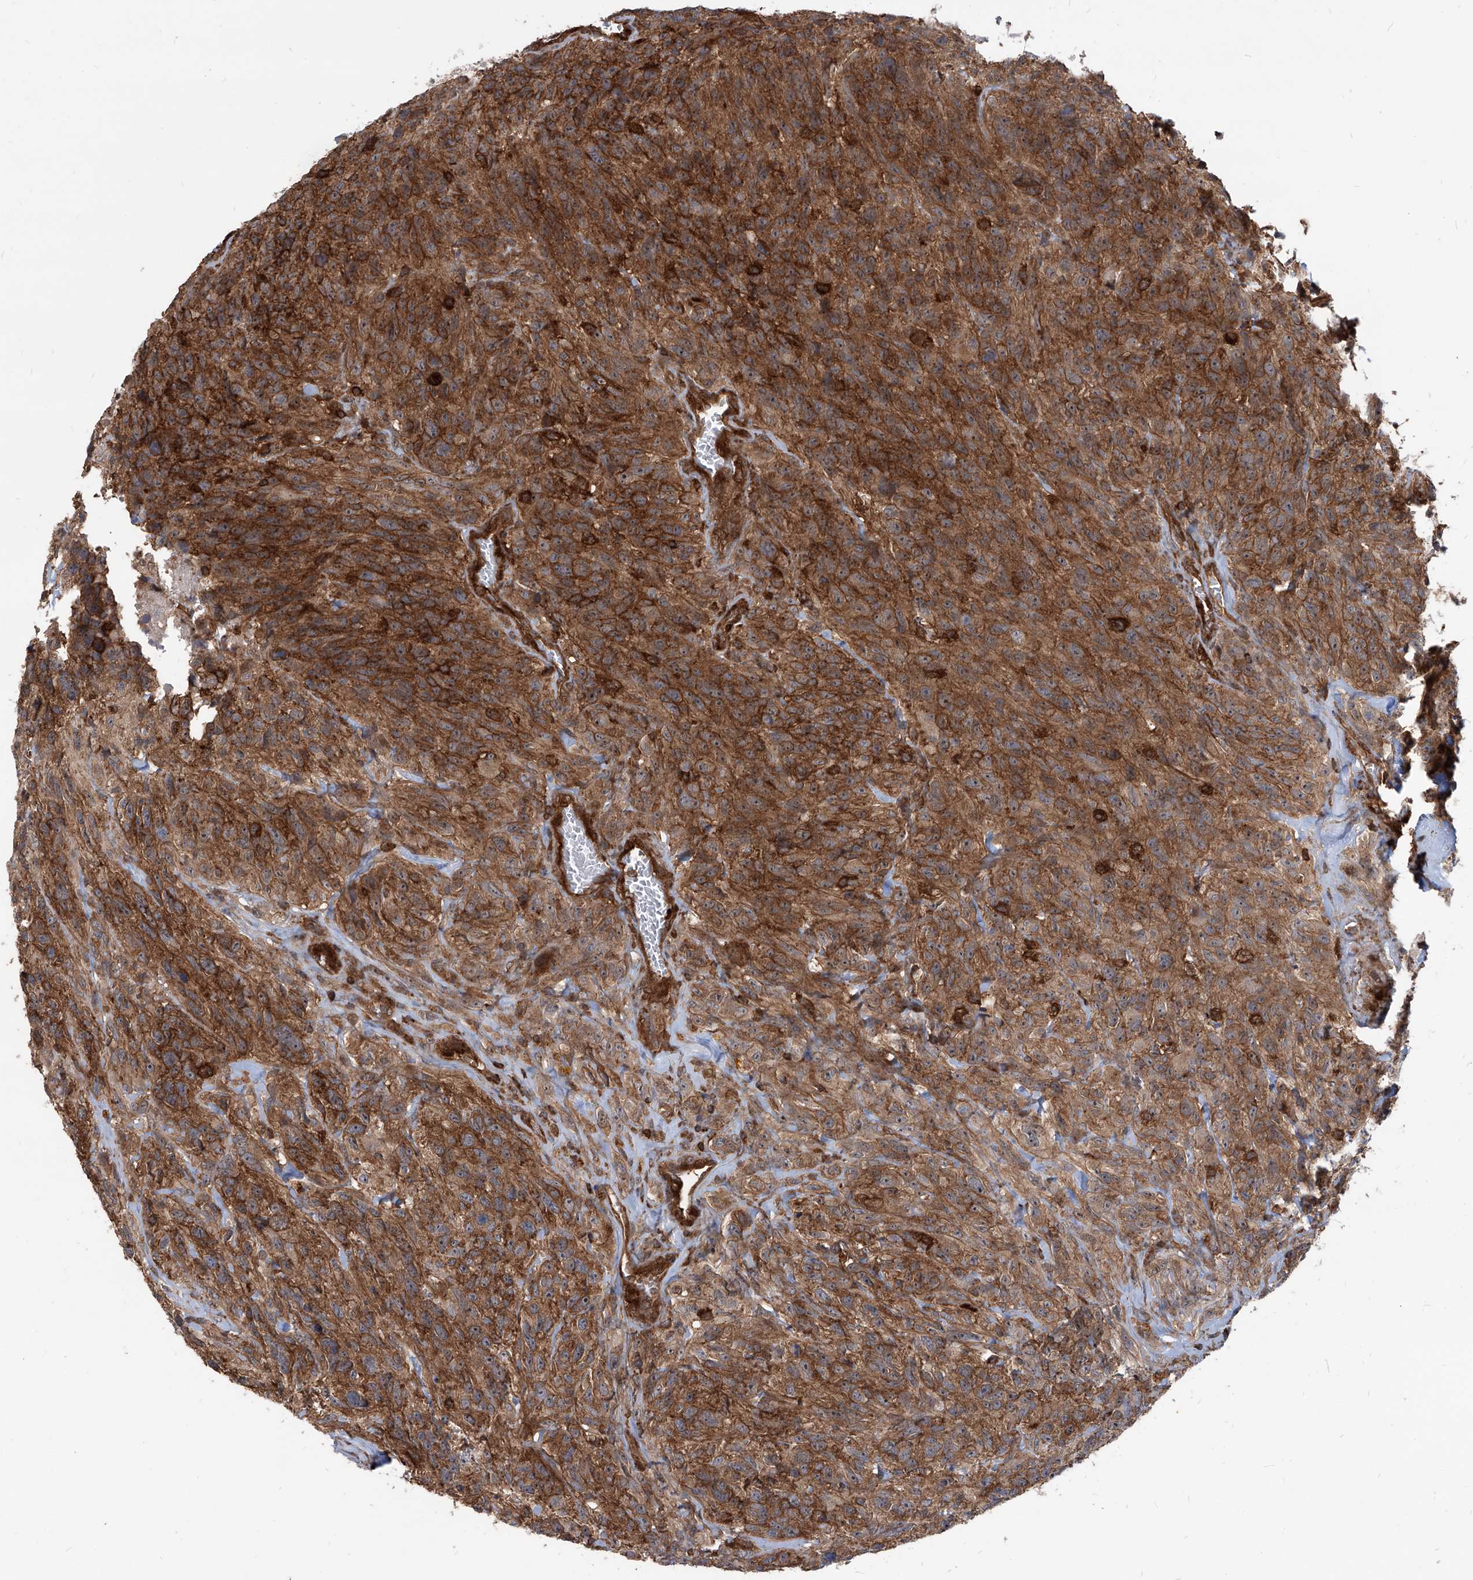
{"staining": {"intensity": "strong", "quantity": ">75%", "location": "cytoplasmic/membranous"}, "tissue": "glioma", "cell_type": "Tumor cells", "image_type": "cancer", "snomed": [{"axis": "morphology", "description": "Glioma, malignant, High grade"}, {"axis": "topography", "description": "Brain"}], "caption": "A high-resolution micrograph shows immunohistochemistry staining of glioma, which shows strong cytoplasmic/membranous staining in about >75% of tumor cells.", "gene": "MAGED2", "patient": {"sex": "male", "age": 69}}